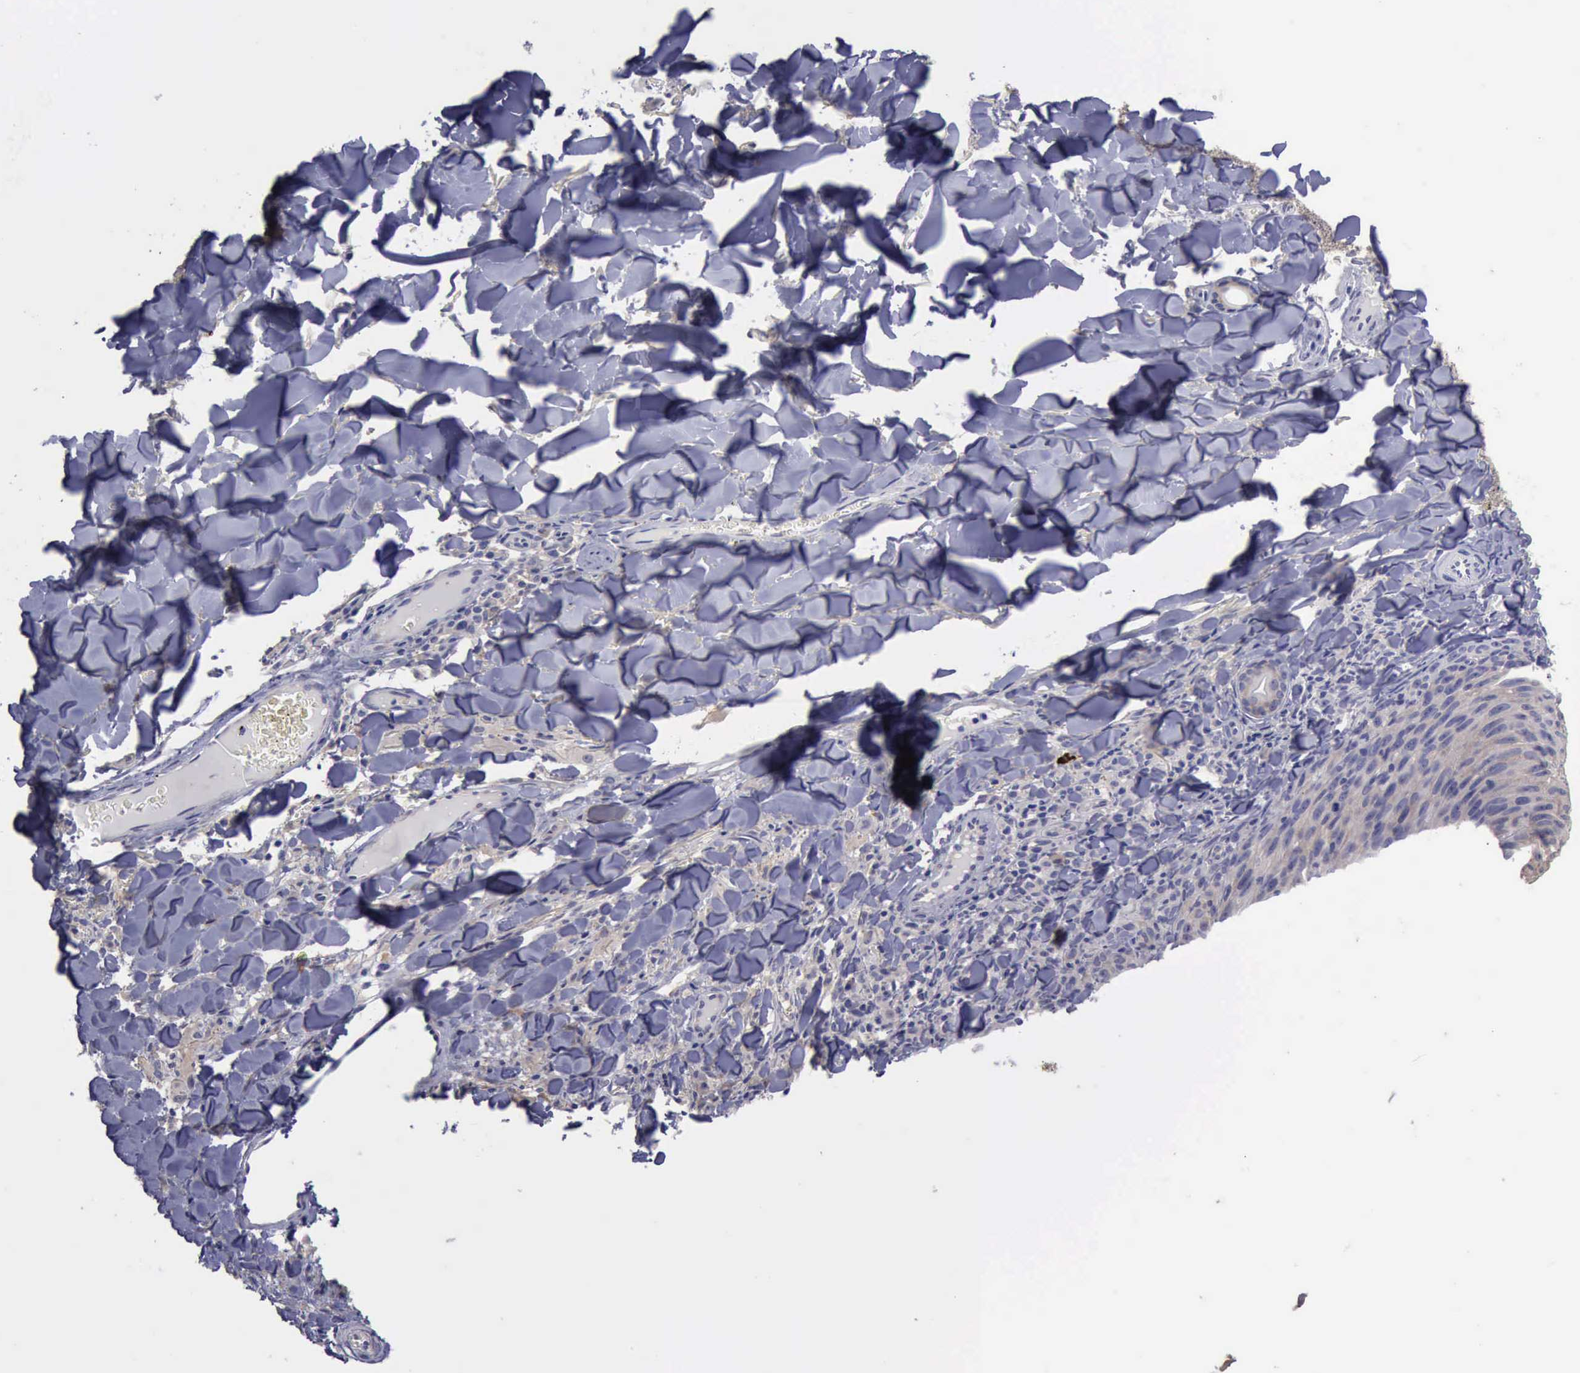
{"staining": {"intensity": "negative", "quantity": "none", "location": "none"}, "tissue": "melanoma", "cell_type": "Tumor cells", "image_type": "cancer", "snomed": [{"axis": "morphology", "description": "Malignant melanoma, NOS"}, {"axis": "topography", "description": "Skin"}], "caption": "Tumor cells are negative for brown protein staining in melanoma.", "gene": "PHKA1", "patient": {"sex": "male", "age": 76}}